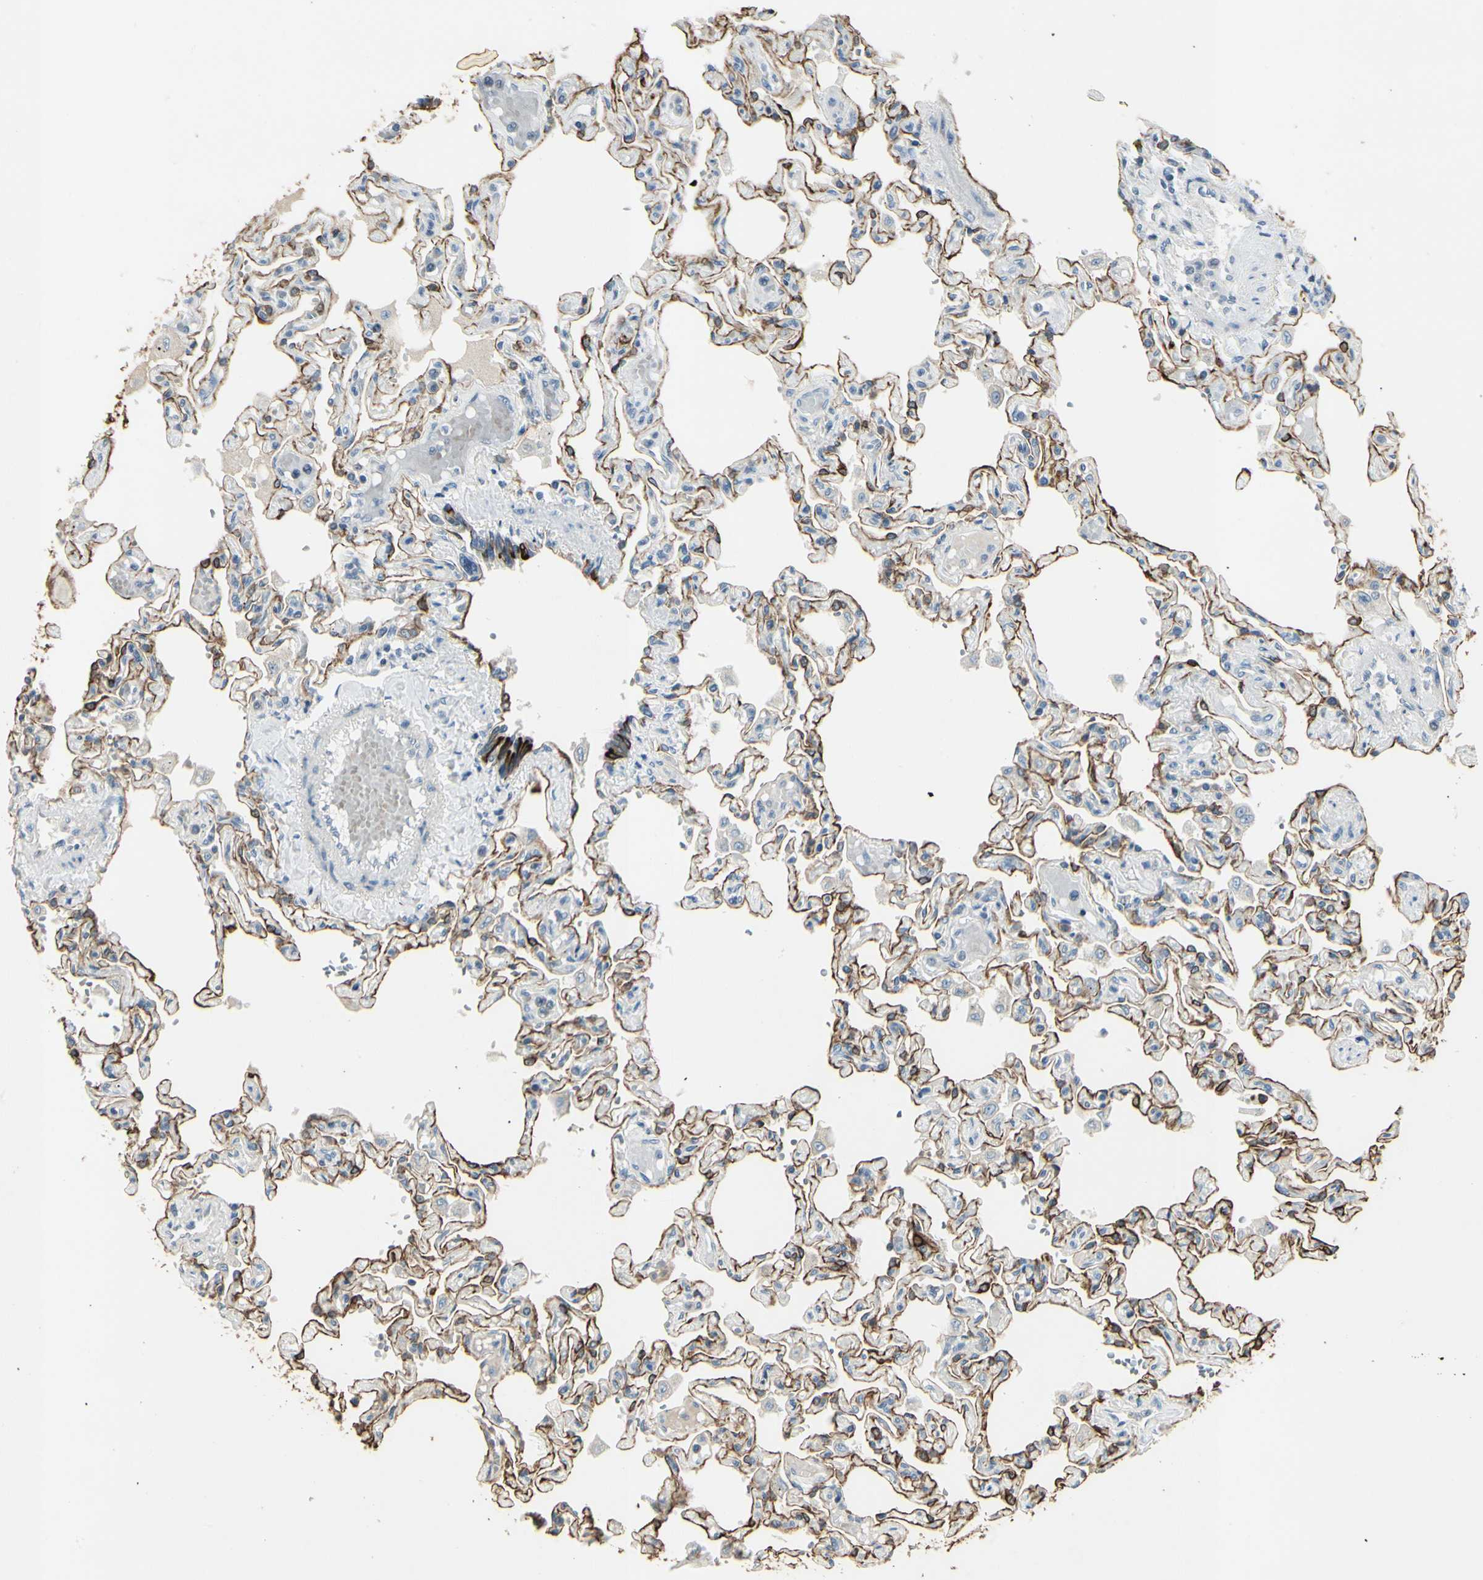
{"staining": {"intensity": "moderate", "quantity": "25%-75%", "location": "cytoplasmic/membranous"}, "tissue": "lung", "cell_type": "Alveolar cells", "image_type": "normal", "snomed": [{"axis": "morphology", "description": "Normal tissue, NOS"}, {"axis": "topography", "description": "Lung"}], "caption": "IHC micrograph of benign lung stained for a protein (brown), which displays medium levels of moderate cytoplasmic/membranous positivity in approximately 25%-75% of alveolar cells.", "gene": "SKIL", "patient": {"sex": "male", "age": 21}}